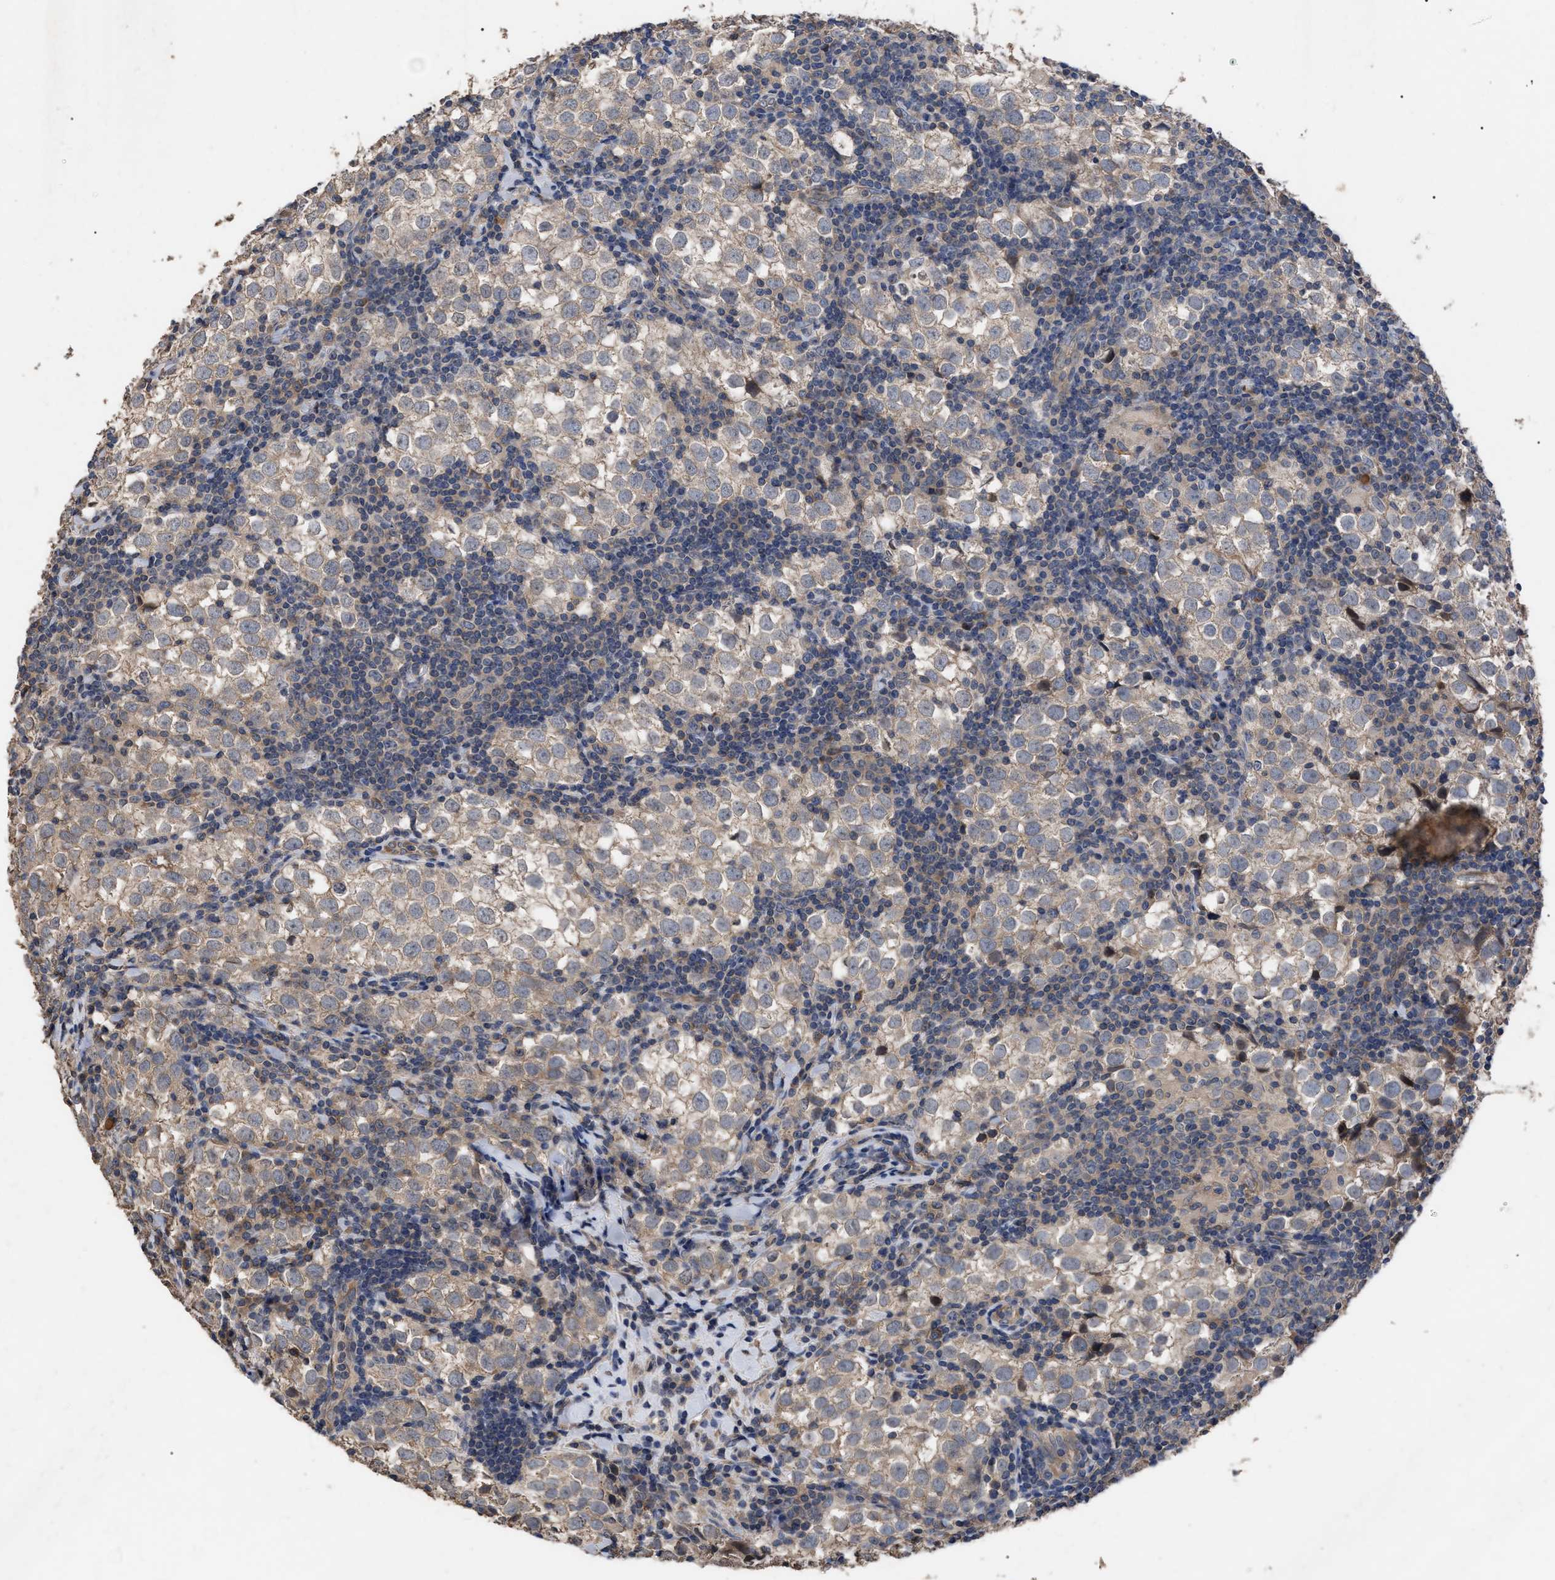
{"staining": {"intensity": "weak", "quantity": ">75%", "location": "cytoplasmic/membranous"}, "tissue": "testis cancer", "cell_type": "Tumor cells", "image_type": "cancer", "snomed": [{"axis": "morphology", "description": "Seminoma, NOS"}, {"axis": "morphology", "description": "Carcinoma, Embryonal, NOS"}, {"axis": "topography", "description": "Testis"}], "caption": "About >75% of tumor cells in human seminoma (testis) exhibit weak cytoplasmic/membranous protein positivity as visualized by brown immunohistochemical staining.", "gene": "BTN2A1", "patient": {"sex": "male", "age": 36}}